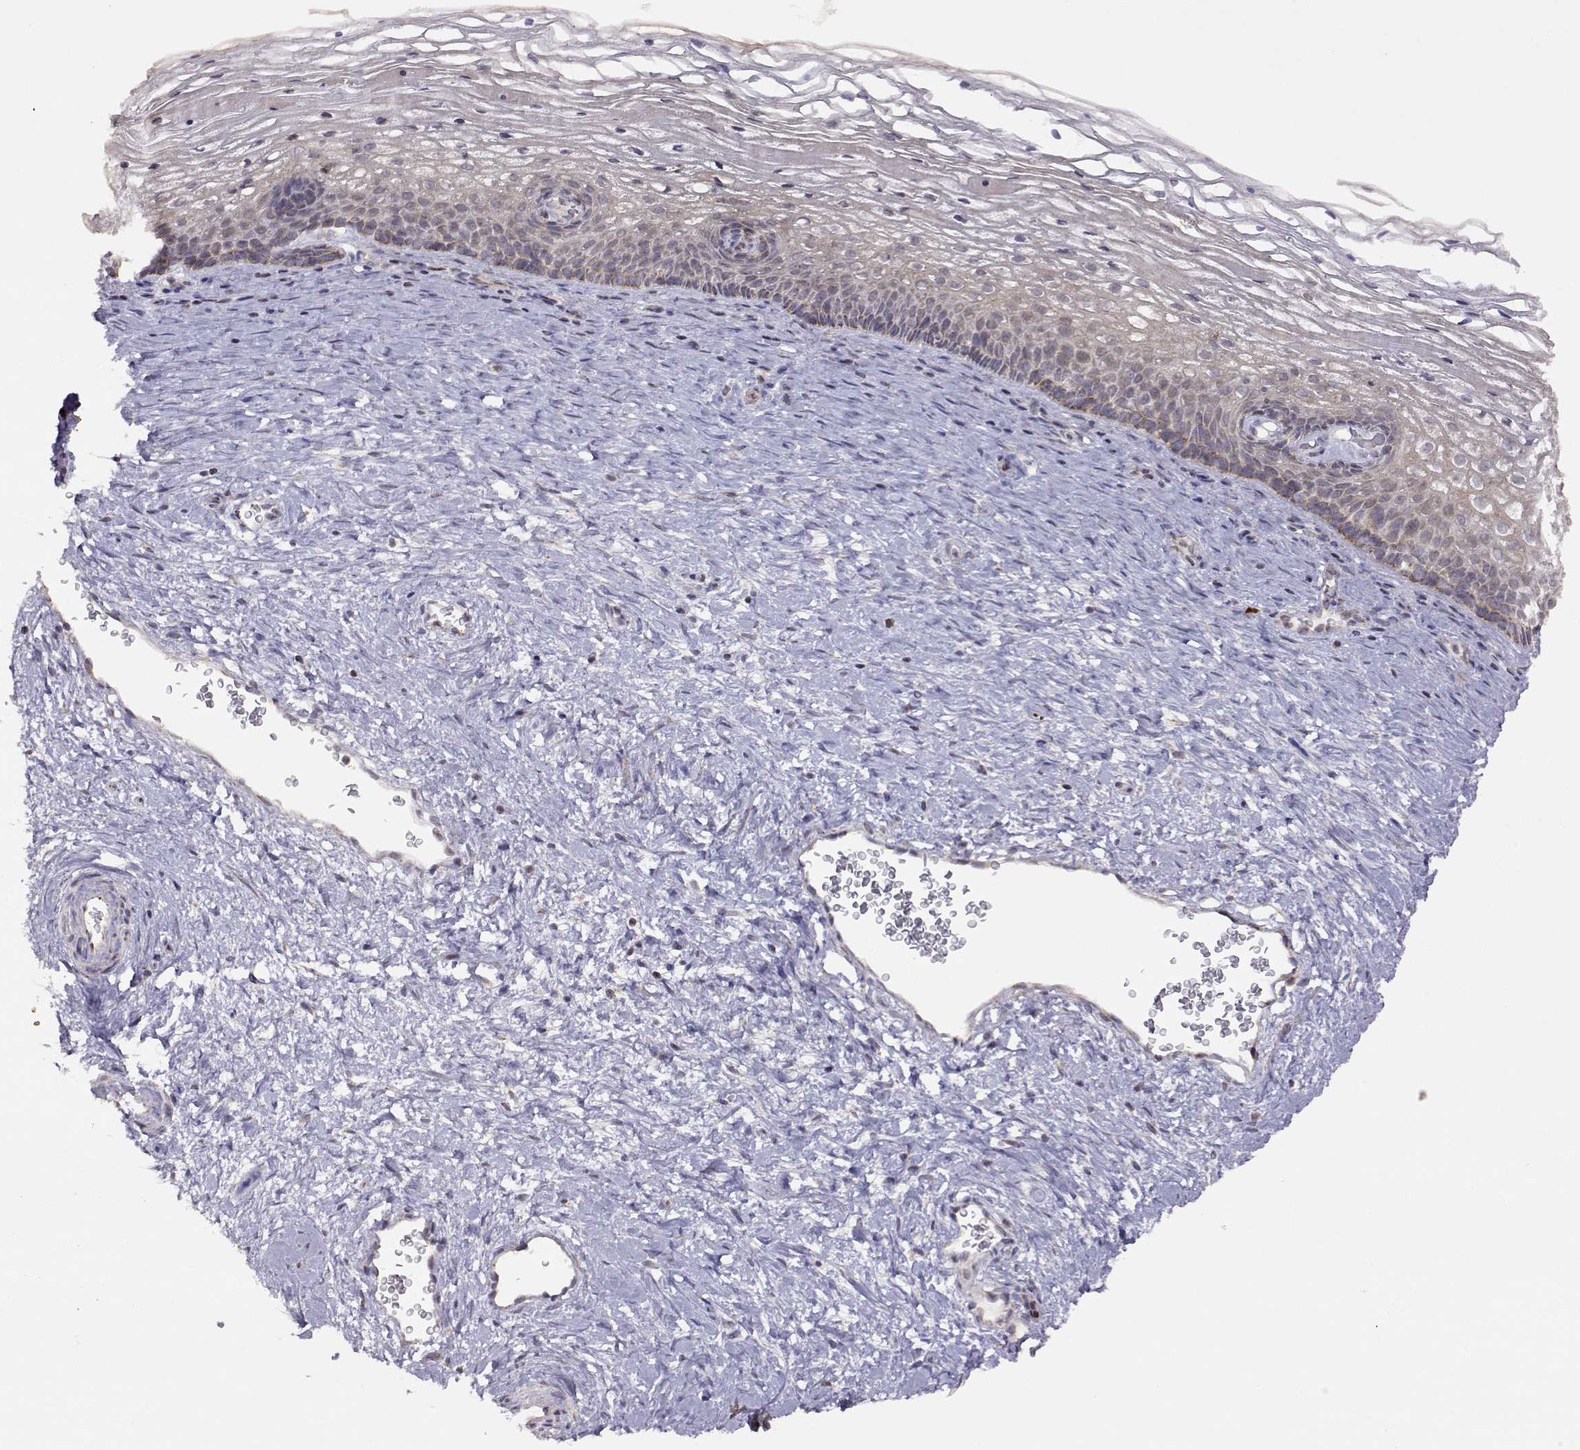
{"staining": {"intensity": "moderate", "quantity": "25%-75%", "location": "cytoplasmic/membranous"}, "tissue": "cervix", "cell_type": "Glandular cells", "image_type": "normal", "snomed": [{"axis": "morphology", "description": "Normal tissue, NOS"}, {"axis": "topography", "description": "Cervix"}], "caption": "Immunohistochemistry (IHC) (DAB (3,3'-diaminobenzidine)) staining of normal human cervix displays moderate cytoplasmic/membranous protein staining in about 25%-75% of glandular cells.", "gene": "EXOG", "patient": {"sex": "female", "age": 34}}